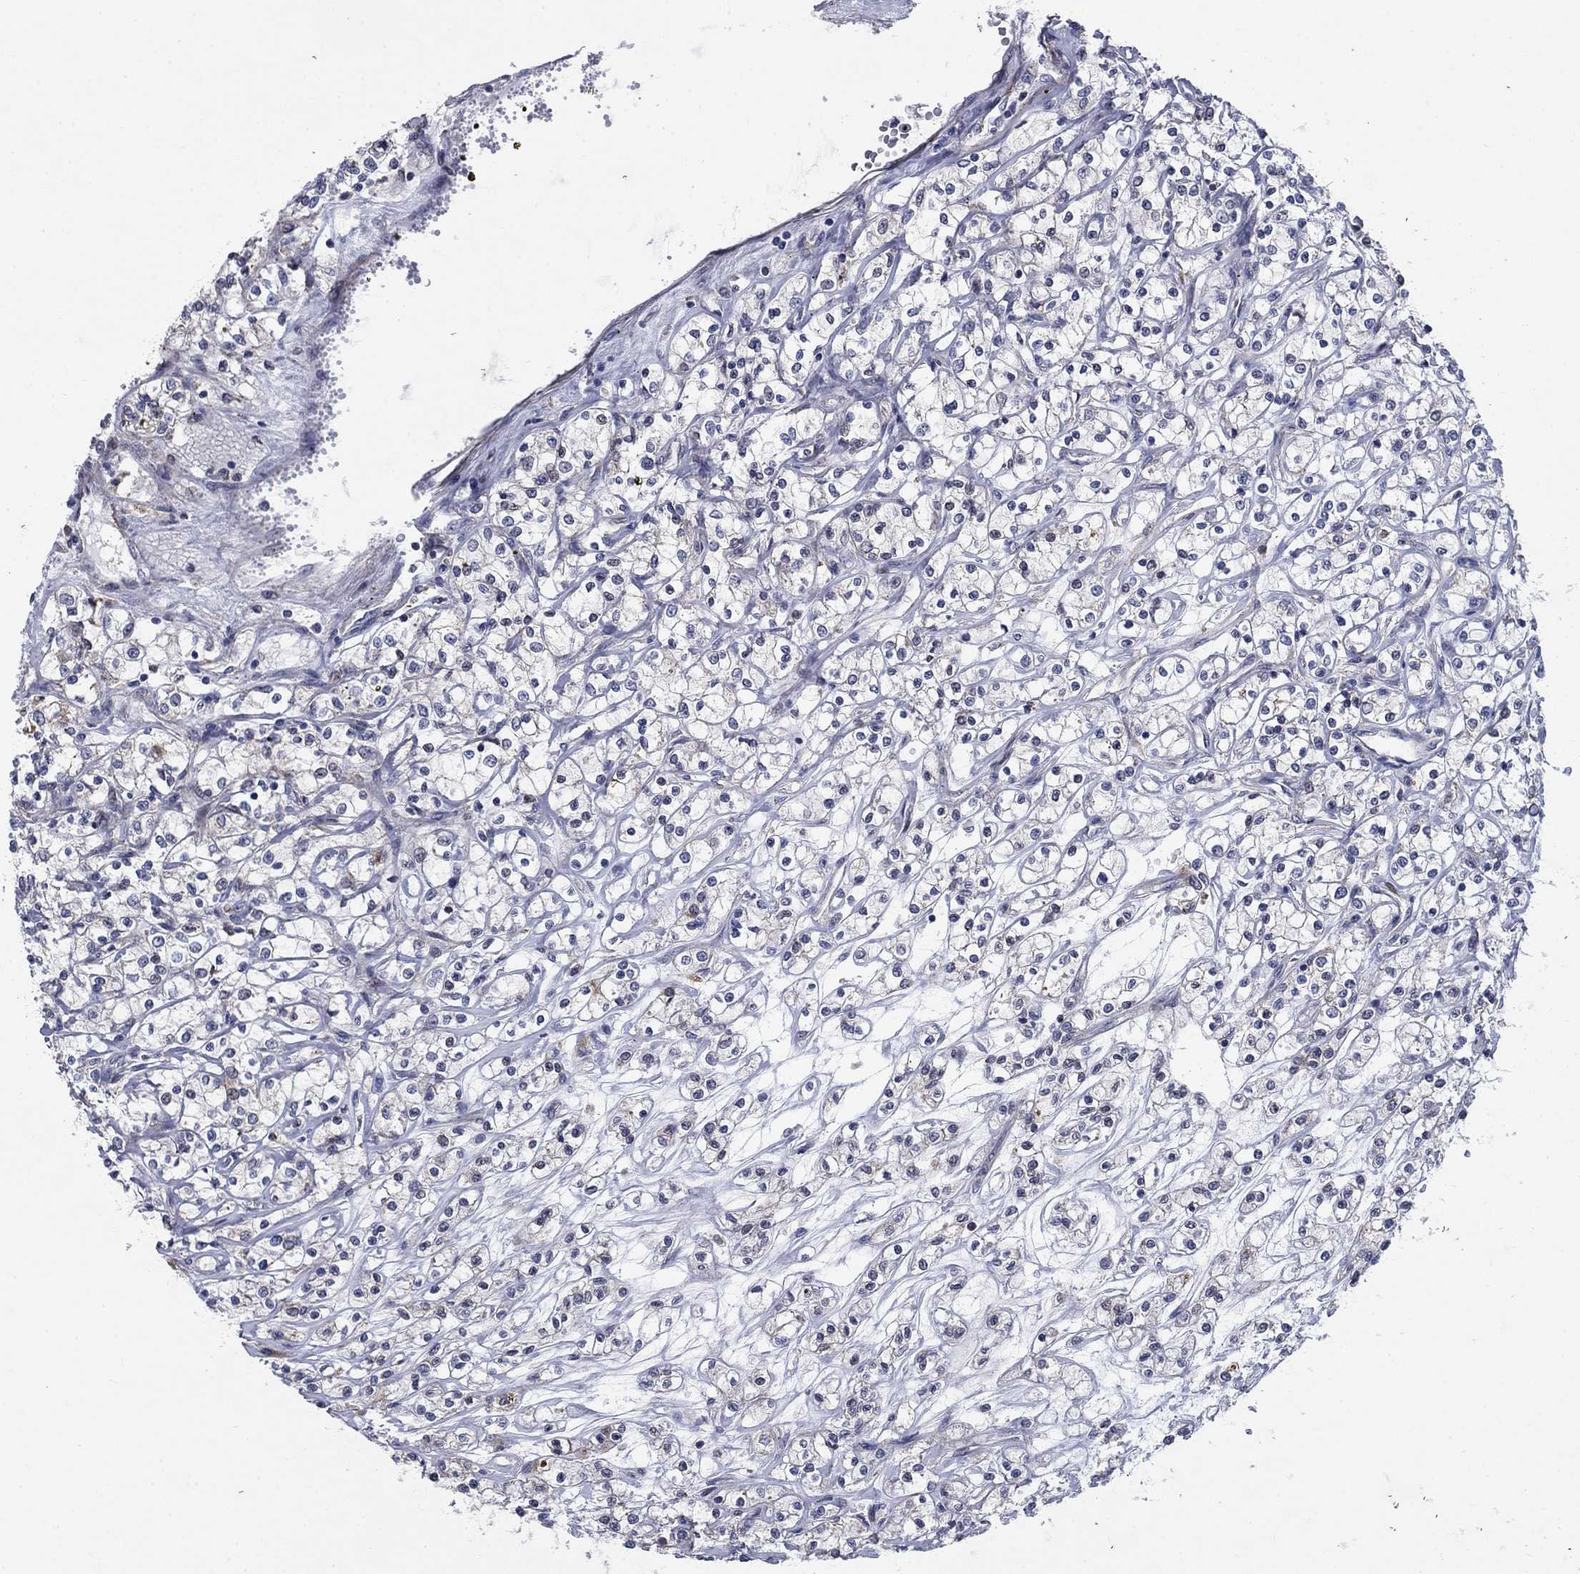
{"staining": {"intensity": "weak", "quantity": "<25%", "location": "cytoplasmic/membranous"}, "tissue": "renal cancer", "cell_type": "Tumor cells", "image_type": "cancer", "snomed": [{"axis": "morphology", "description": "Adenocarcinoma, NOS"}, {"axis": "topography", "description": "Kidney"}], "caption": "Adenocarcinoma (renal) stained for a protein using IHC demonstrates no expression tumor cells.", "gene": "DHRS7", "patient": {"sex": "female", "age": 59}}